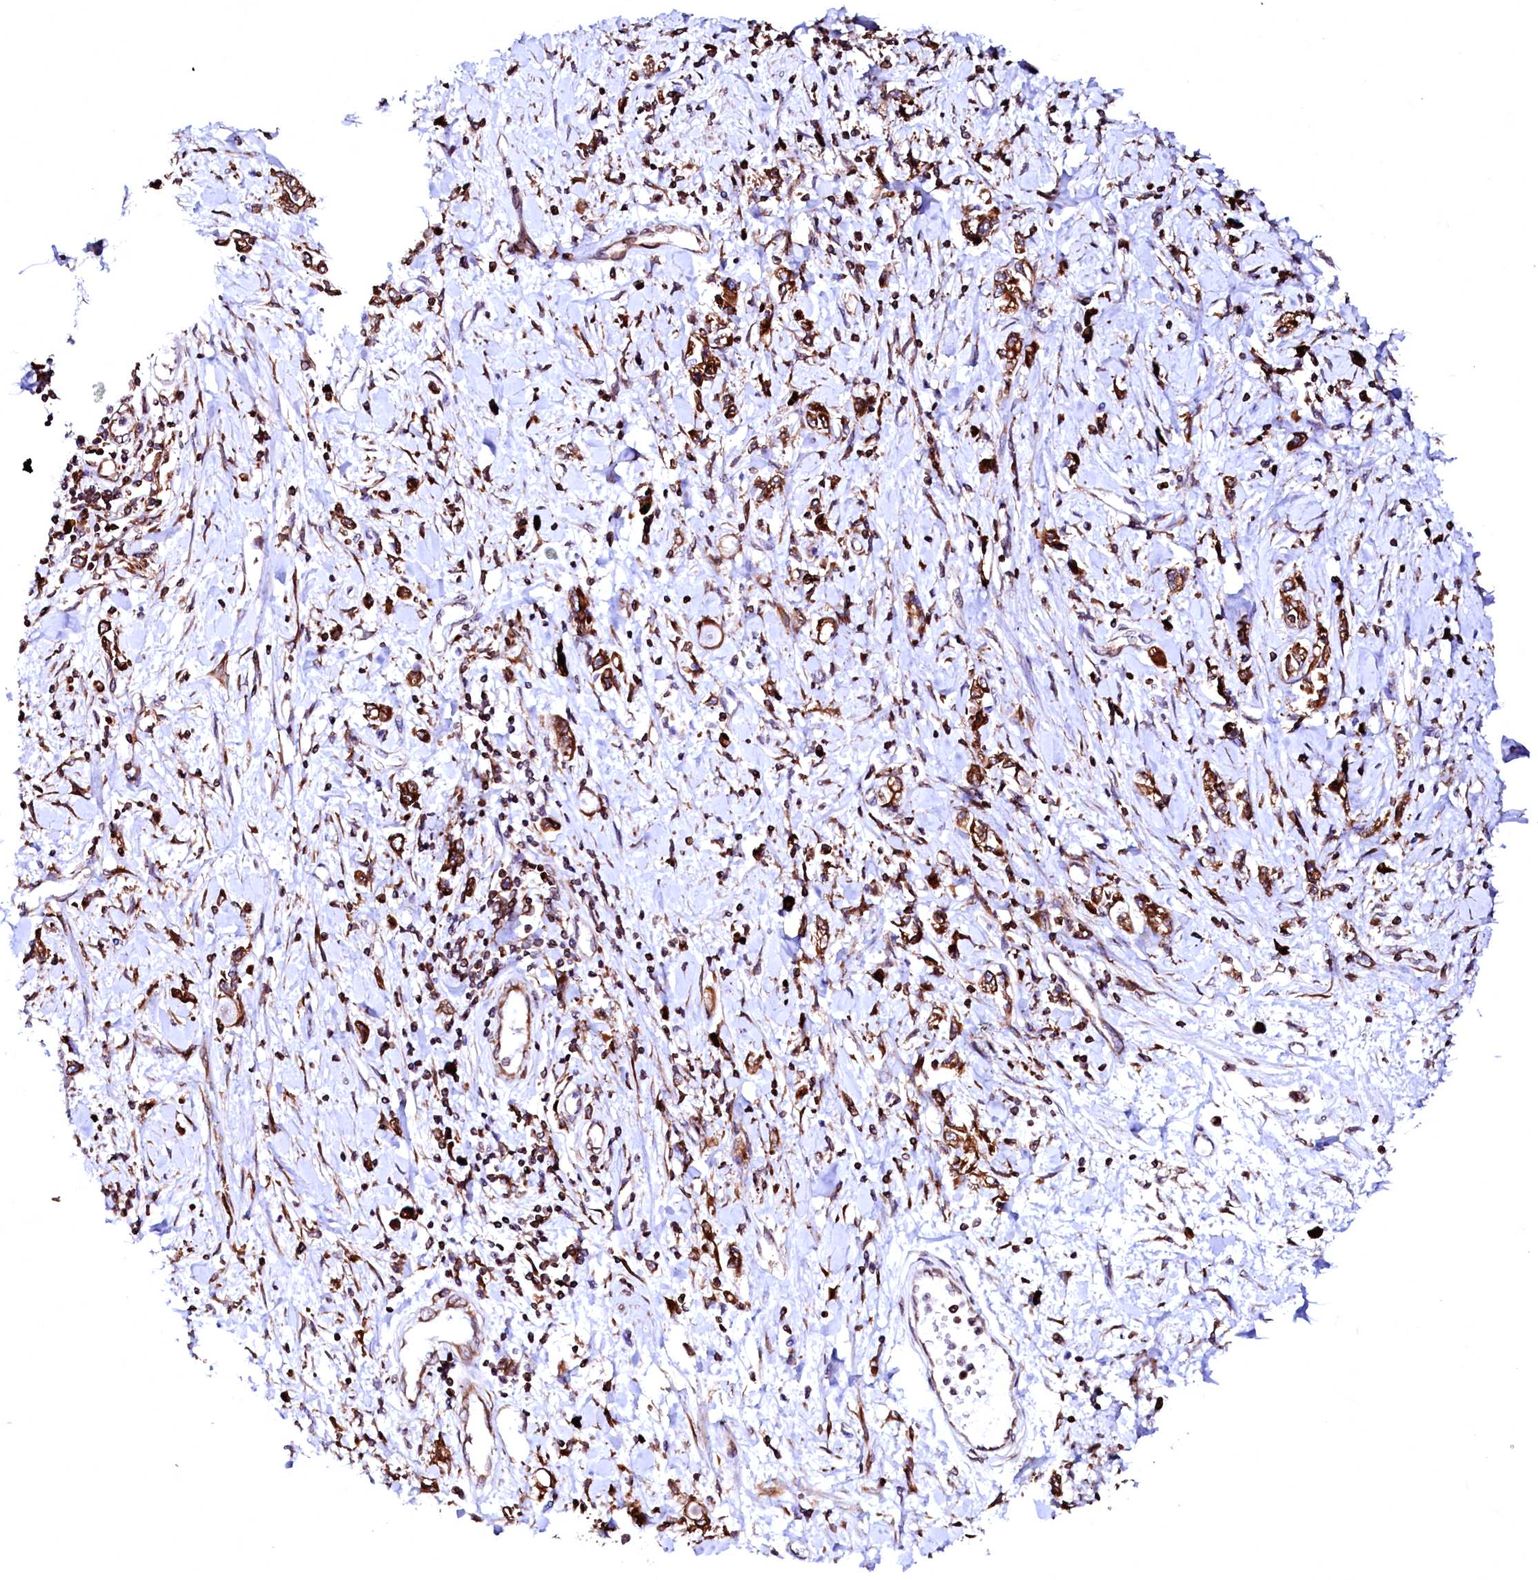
{"staining": {"intensity": "strong", "quantity": ">75%", "location": "cytoplasmic/membranous"}, "tissue": "stomach cancer", "cell_type": "Tumor cells", "image_type": "cancer", "snomed": [{"axis": "morphology", "description": "Adenocarcinoma, NOS"}, {"axis": "topography", "description": "Stomach"}], "caption": "Brown immunohistochemical staining in stomach cancer exhibits strong cytoplasmic/membranous staining in approximately >75% of tumor cells.", "gene": "DERL1", "patient": {"sex": "female", "age": 76}}